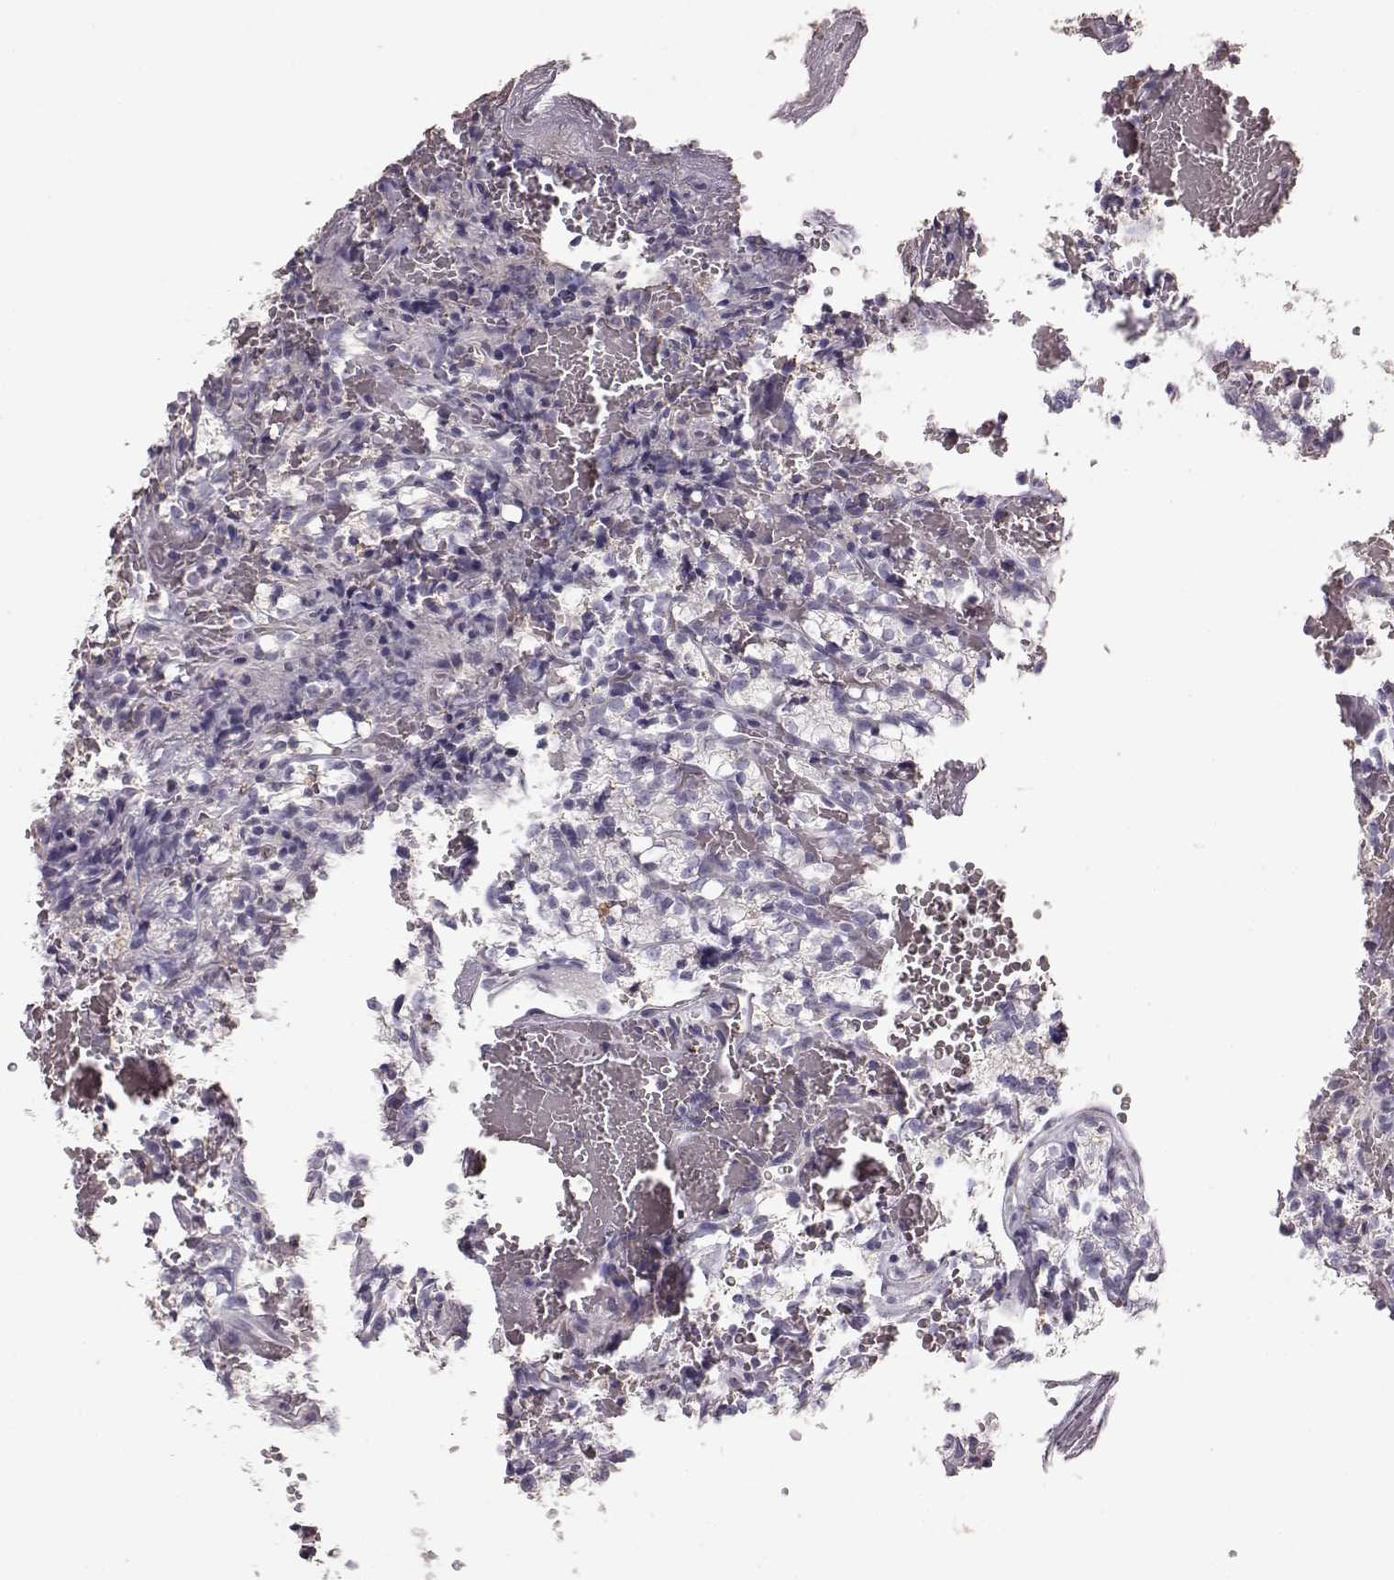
{"staining": {"intensity": "negative", "quantity": "none", "location": "none"}, "tissue": "renal cancer", "cell_type": "Tumor cells", "image_type": "cancer", "snomed": [{"axis": "morphology", "description": "Adenocarcinoma, NOS"}, {"axis": "topography", "description": "Kidney"}], "caption": "An IHC micrograph of renal adenocarcinoma is shown. There is no staining in tumor cells of renal adenocarcinoma. (DAB (3,3'-diaminobenzidine) immunohistochemistry (IHC) visualized using brightfield microscopy, high magnification).", "gene": "GABRG3", "patient": {"sex": "female", "age": 69}}